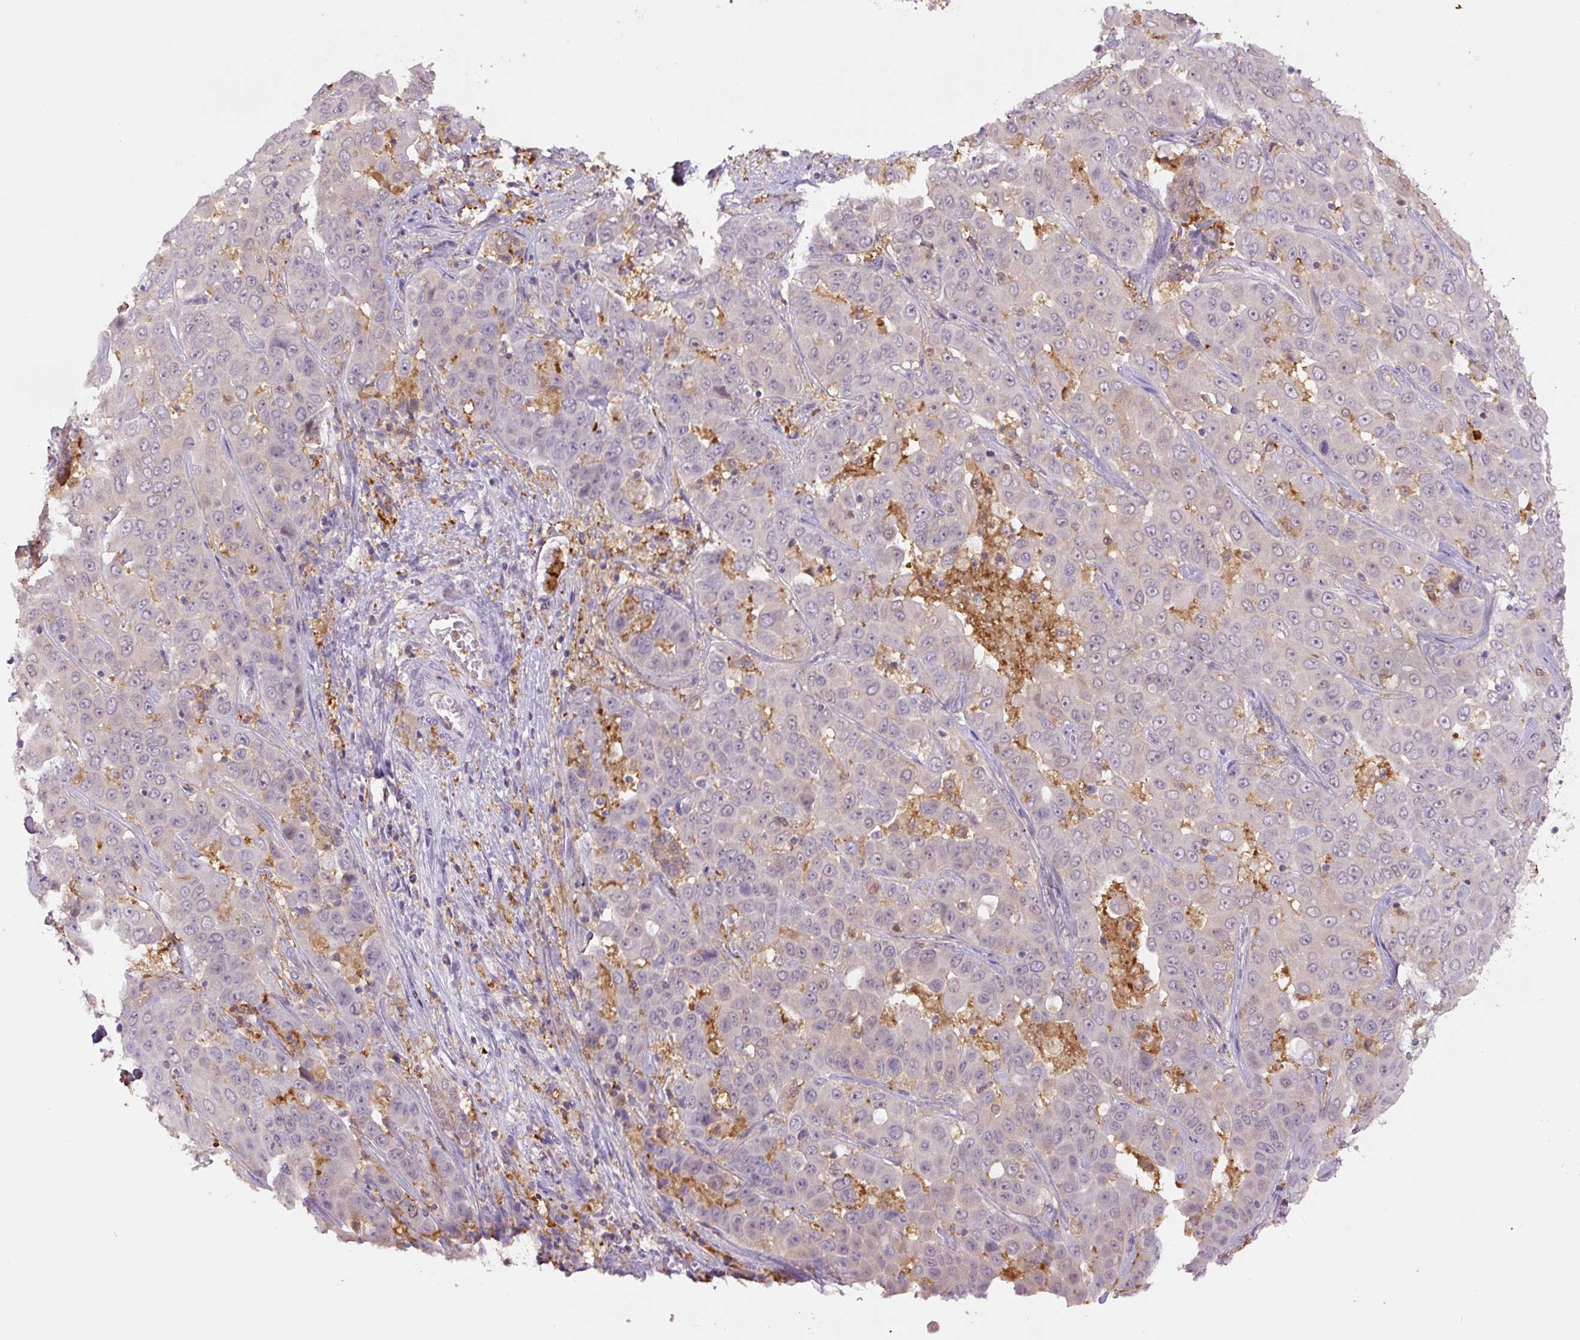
{"staining": {"intensity": "negative", "quantity": "none", "location": "none"}, "tissue": "liver cancer", "cell_type": "Tumor cells", "image_type": "cancer", "snomed": [{"axis": "morphology", "description": "Cholangiocarcinoma"}, {"axis": "topography", "description": "Liver"}], "caption": "Human liver cancer stained for a protein using immunohistochemistry reveals no expression in tumor cells.", "gene": "SPSB2", "patient": {"sex": "female", "age": 52}}